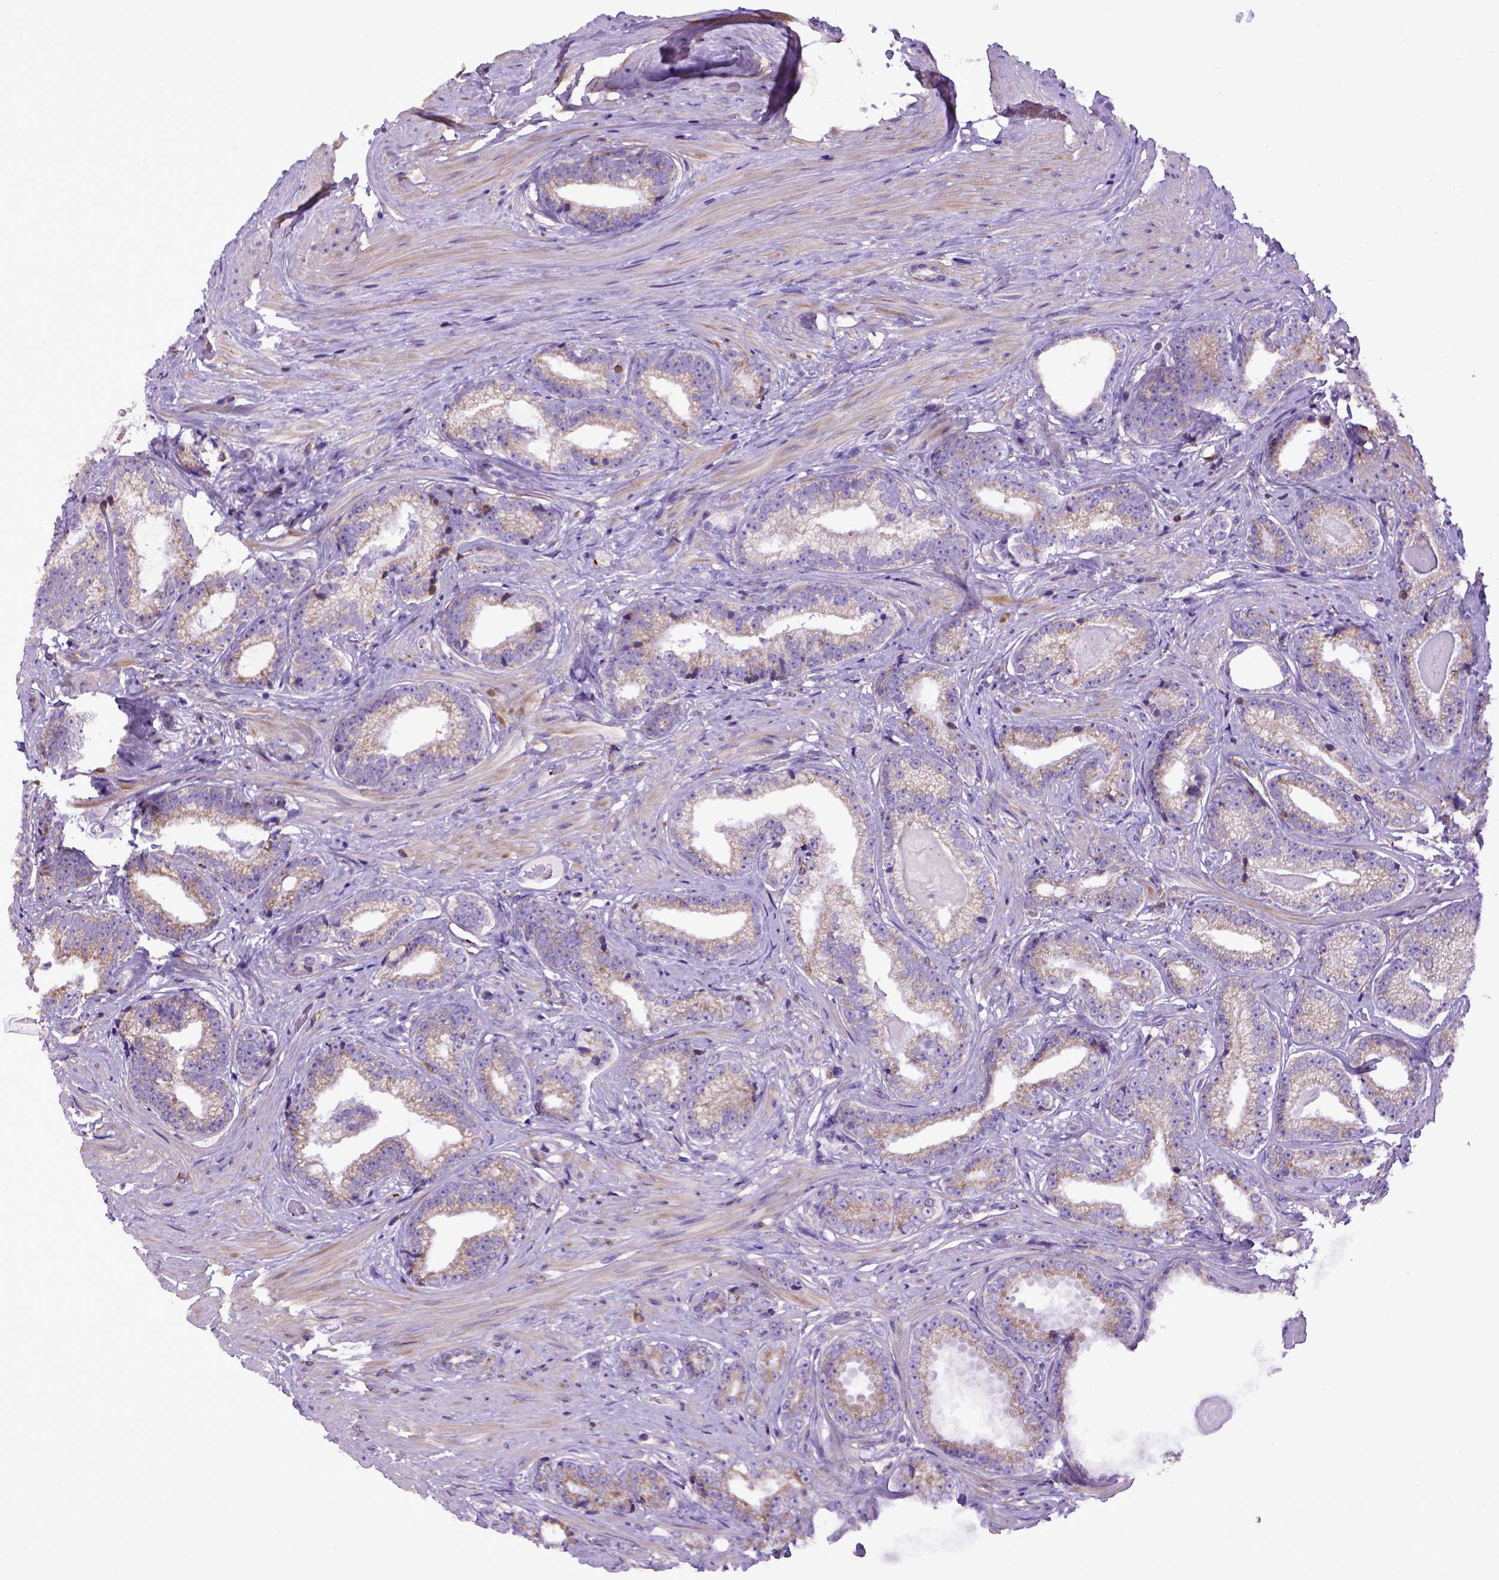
{"staining": {"intensity": "weak", "quantity": "25%-75%", "location": "cytoplasmic/membranous"}, "tissue": "prostate cancer", "cell_type": "Tumor cells", "image_type": "cancer", "snomed": [{"axis": "morphology", "description": "Adenocarcinoma, Low grade"}, {"axis": "topography", "description": "Prostate"}], "caption": "A brown stain shows weak cytoplasmic/membranous positivity of a protein in prostate cancer (low-grade adenocarcinoma) tumor cells.", "gene": "ASAH2", "patient": {"sex": "male", "age": 61}}